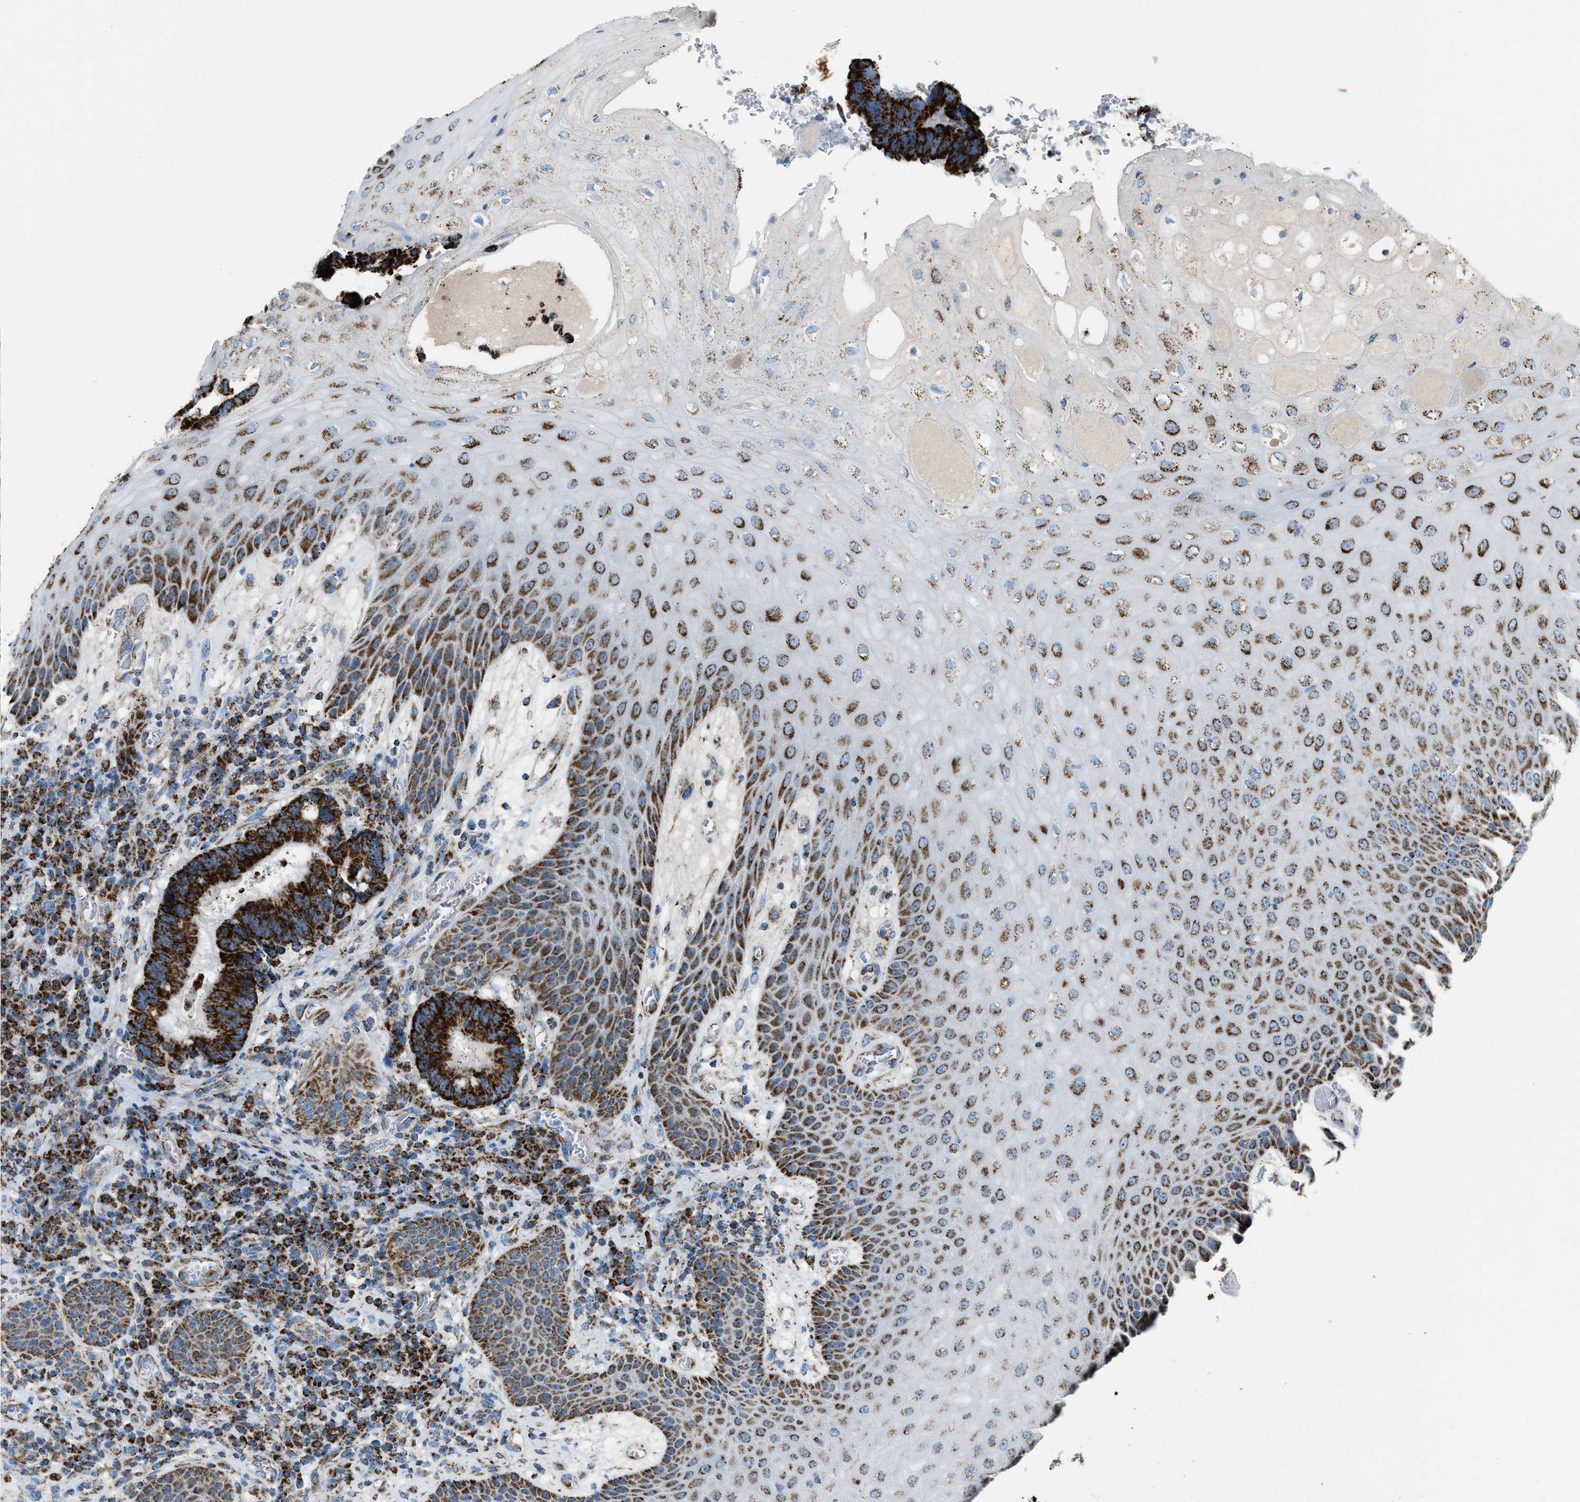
{"staining": {"intensity": "strong", "quantity": ">75%", "location": "cytoplasmic/membranous"}, "tissue": "colorectal cancer", "cell_type": "Tumor cells", "image_type": "cancer", "snomed": [{"axis": "morphology", "description": "Adenocarcinoma, NOS"}, {"axis": "topography", "description": "Rectum"}, {"axis": "topography", "description": "Anal"}], "caption": "Immunohistochemical staining of colorectal cancer (adenocarcinoma) displays high levels of strong cytoplasmic/membranous protein positivity in approximately >75% of tumor cells. Immunohistochemistry stains the protein in brown and the nuclei are stained blue.", "gene": "MDH2", "patient": {"sex": "female", "age": 89}}